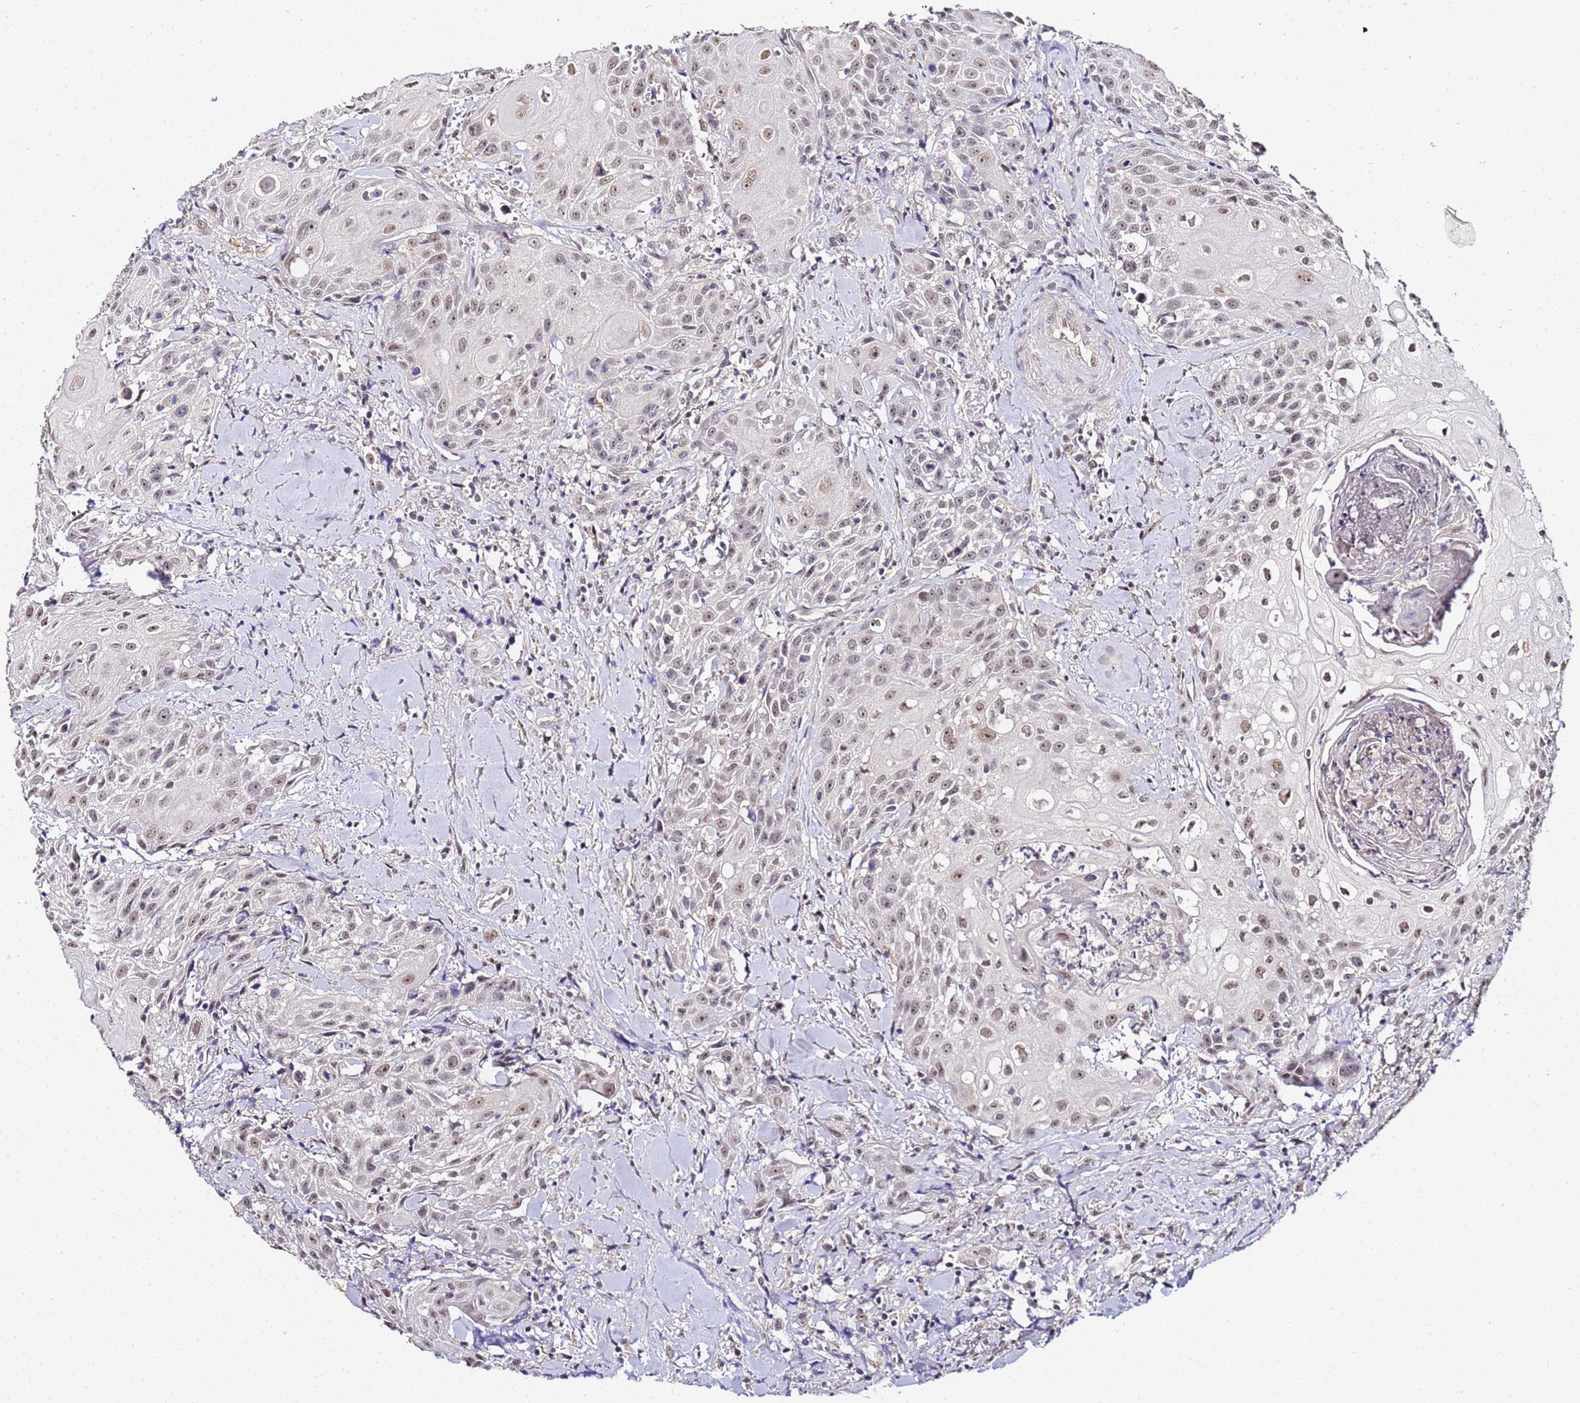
{"staining": {"intensity": "moderate", "quantity": "25%-75%", "location": "nuclear"}, "tissue": "head and neck cancer", "cell_type": "Tumor cells", "image_type": "cancer", "snomed": [{"axis": "morphology", "description": "Squamous cell carcinoma, NOS"}, {"axis": "topography", "description": "Oral tissue"}, {"axis": "topography", "description": "Head-Neck"}], "caption": "Human head and neck cancer stained with a brown dye reveals moderate nuclear positive expression in approximately 25%-75% of tumor cells.", "gene": "LSM3", "patient": {"sex": "female", "age": 82}}